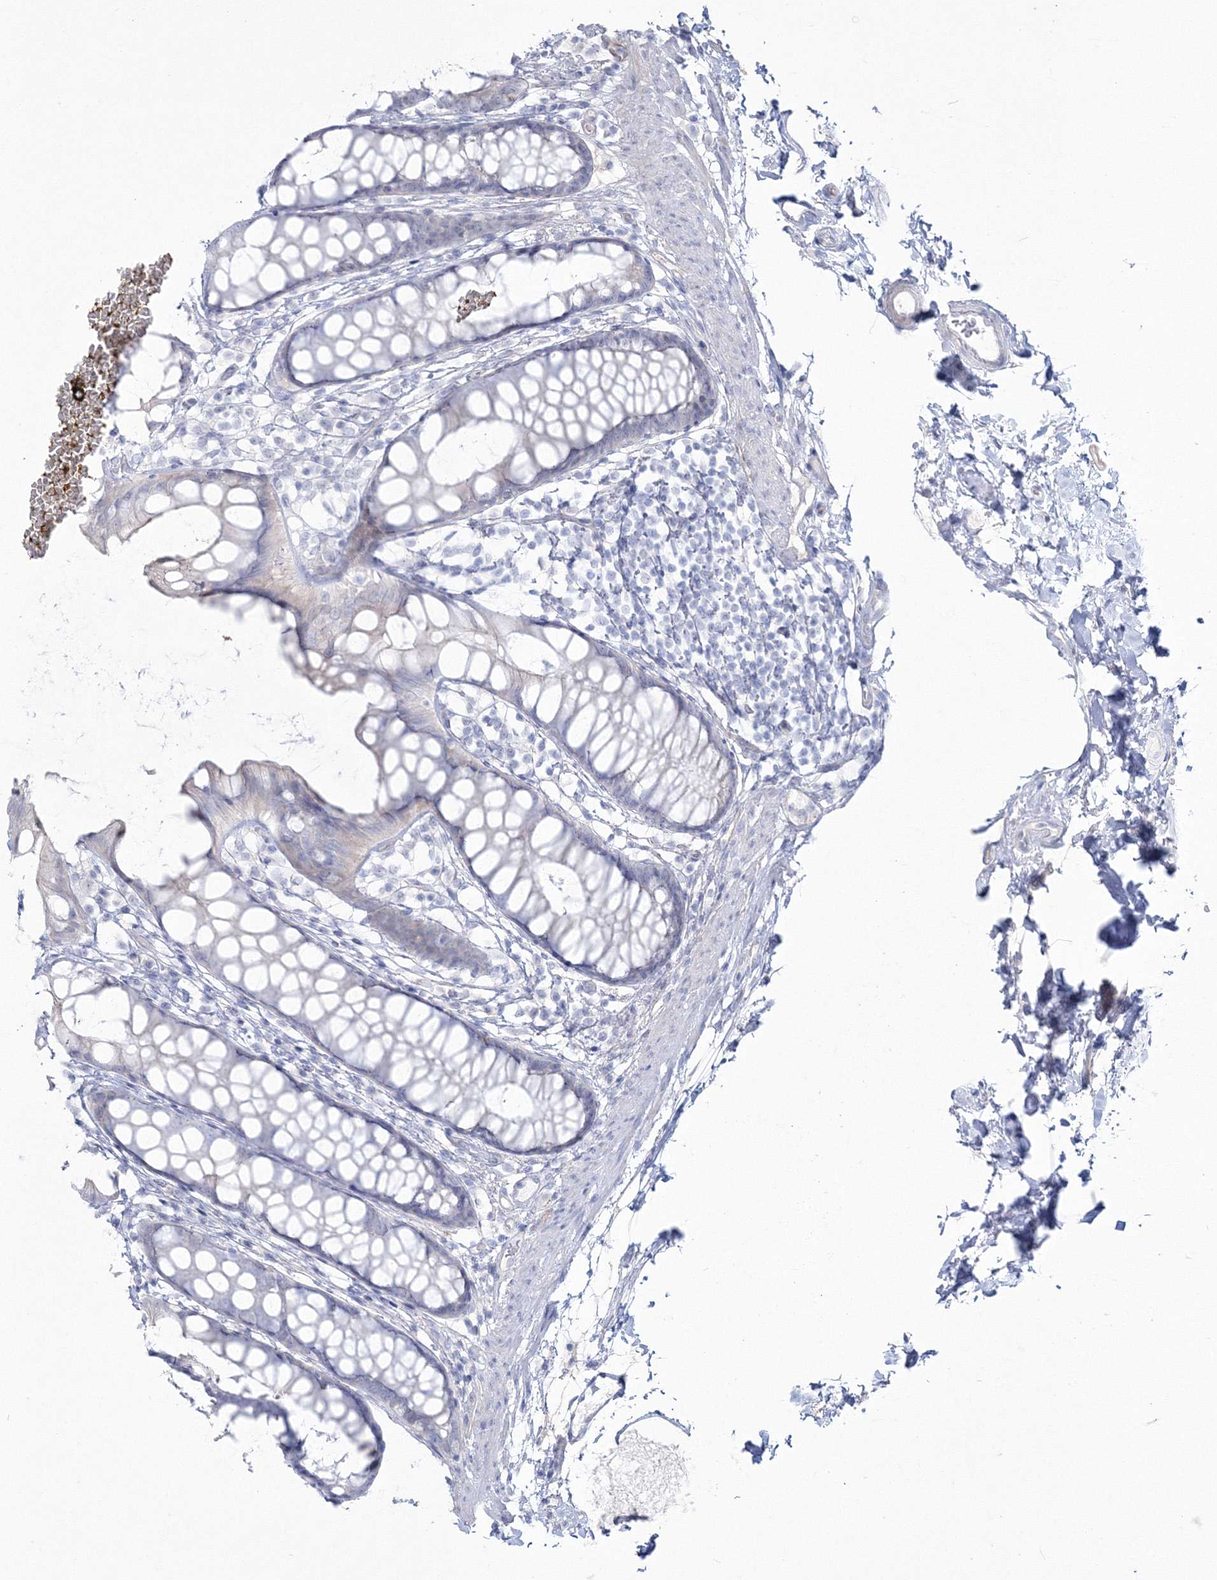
{"staining": {"intensity": "negative", "quantity": "none", "location": "none"}, "tissue": "rectum", "cell_type": "Glandular cells", "image_type": "normal", "snomed": [{"axis": "morphology", "description": "Normal tissue, NOS"}, {"axis": "topography", "description": "Rectum"}], "caption": "DAB immunohistochemical staining of unremarkable rectum demonstrates no significant positivity in glandular cells. (IHC, brightfield microscopy, high magnification).", "gene": "HYAL2", "patient": {"sex": "female", "age": 65}}